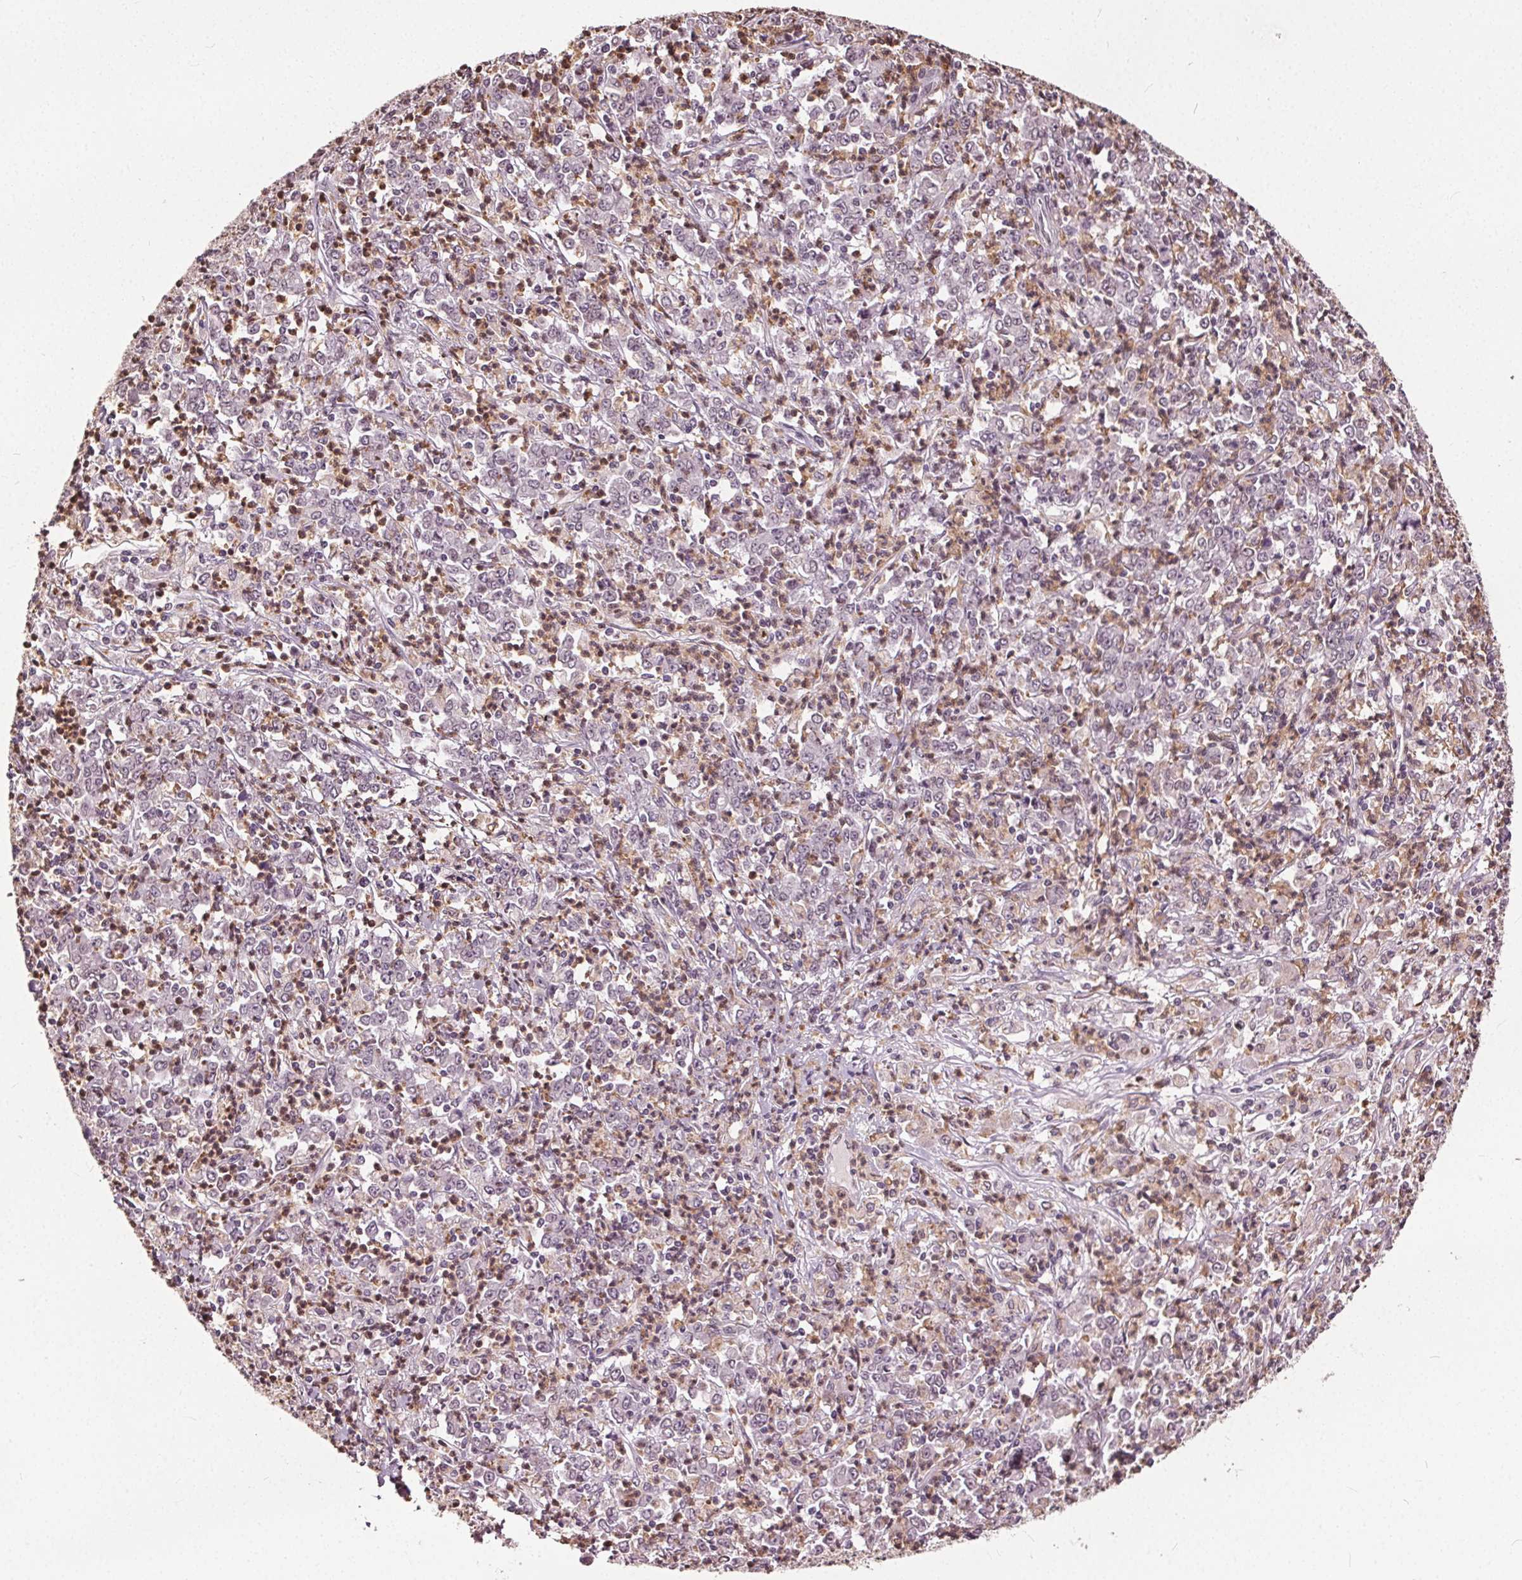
{"staining": {"intensity": "negative", "quantity": "none", "location": "none"}, "tissue": "stomach cancer", "cell_type": "Tumor cells", "image_type": "cancer", "snomed": [{"axis": "morphology", "description": "Adenocarcinoma, NOS"}, {"axis": "topography", "description": "Stomach, lower"}], "caption": "IHC photomicrograph of neoplastic tissue: human stomach adenocarcinoma stained with DAB (3,3'-diaminobenzidine) shows no significant protein positivity in tumor cells.", "gene": "TTC39C", "patient": {"sex": "female", "age": 71}}